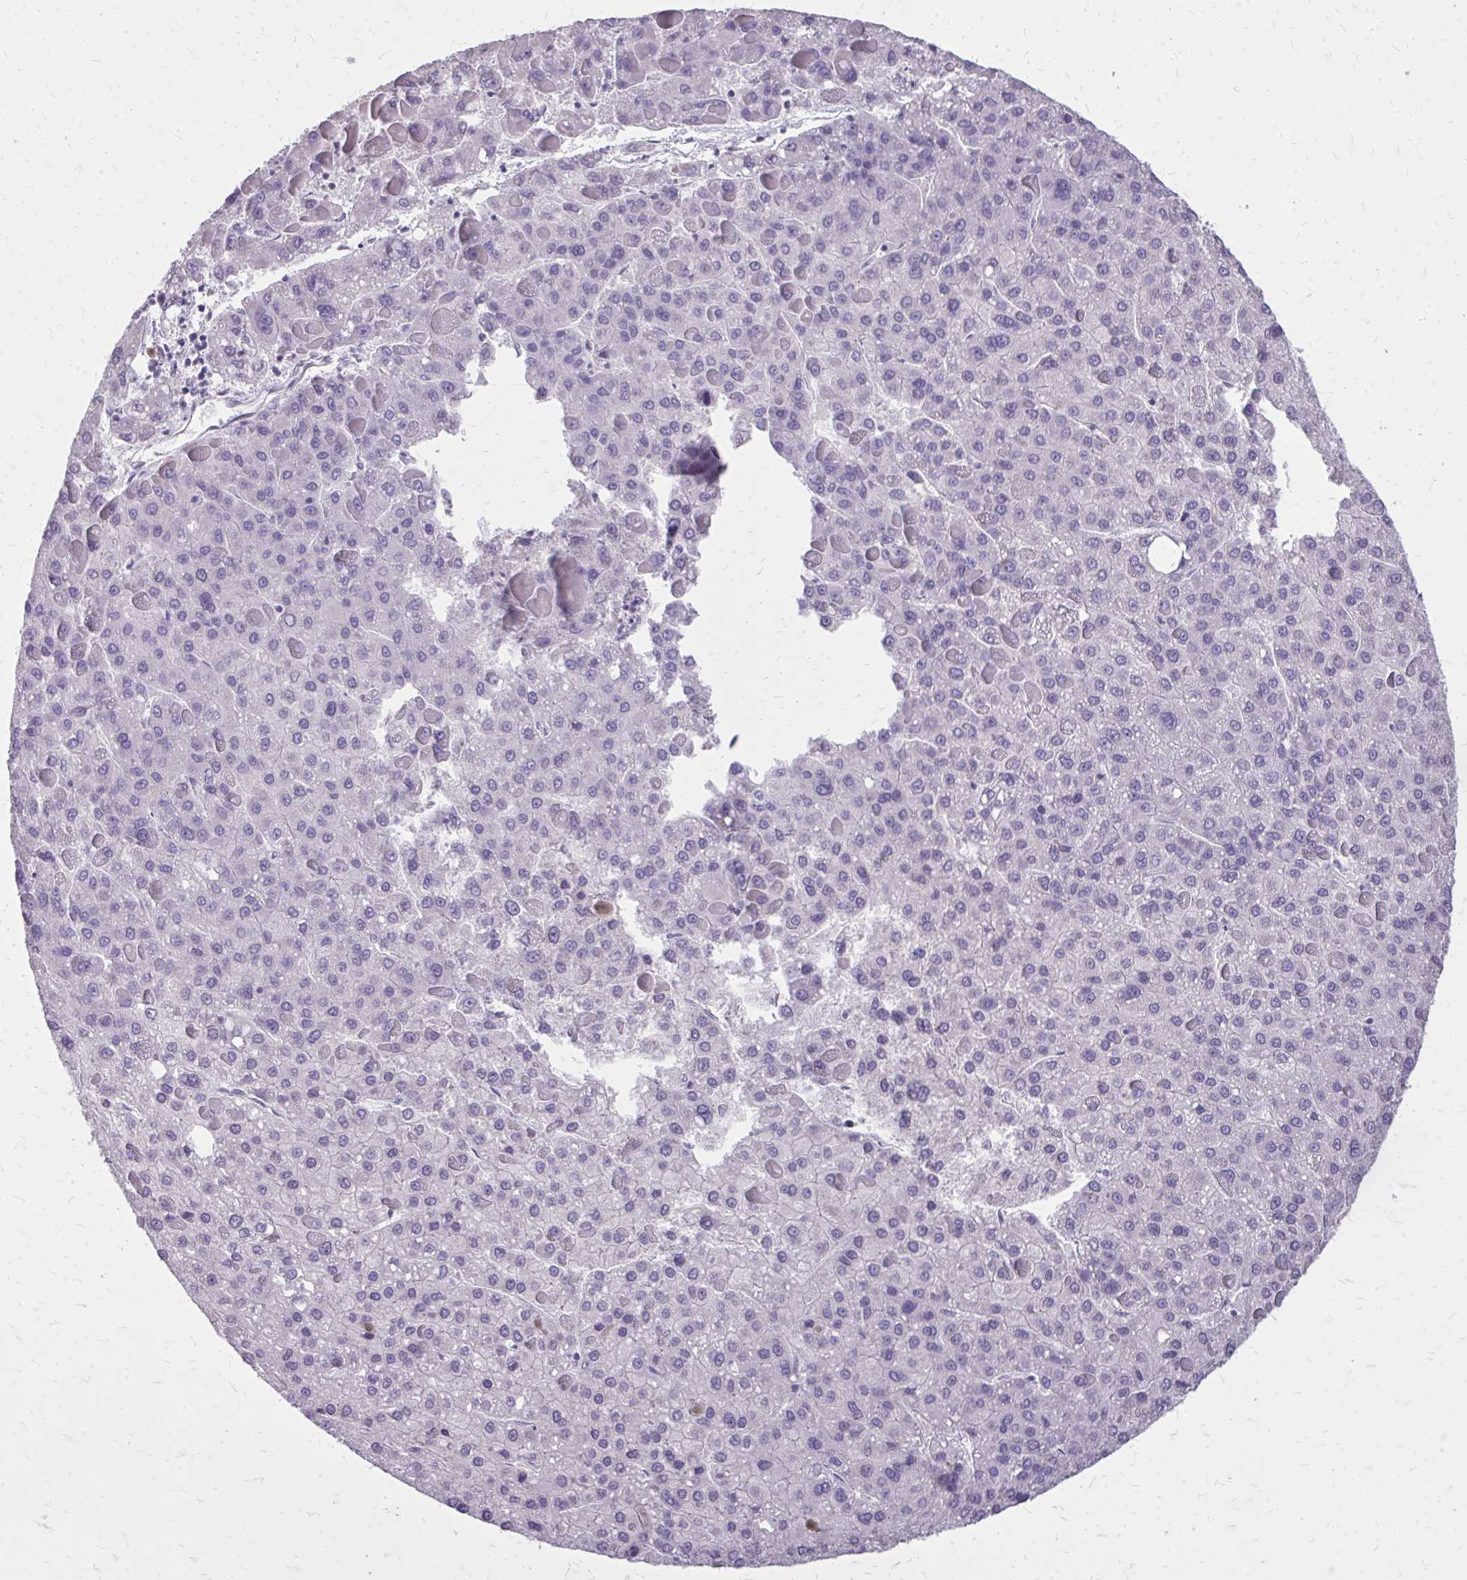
{"staining": {"intensity": "negative", "quantity": "none", "location": "none"}, "tissue": "liver cancer", "cell_type": "Tumor cells", "image_type": "cancer", "snomed": [{"axis": "morphology", "description": "Carcinoma, Hepatocellular, NOS"}, {"axis": "topography", "description": "Liver"}], "caption": "Tumor cells are negative for brown protein staining in liver cancer (hepatocellular carcinoma). (DAB (3,3'-diaminobenzidine) IHC visualized using brightfield microscopy, high magnification).", "gene": "AKAP5", "patient": {"sex": "female", "age": 82}}